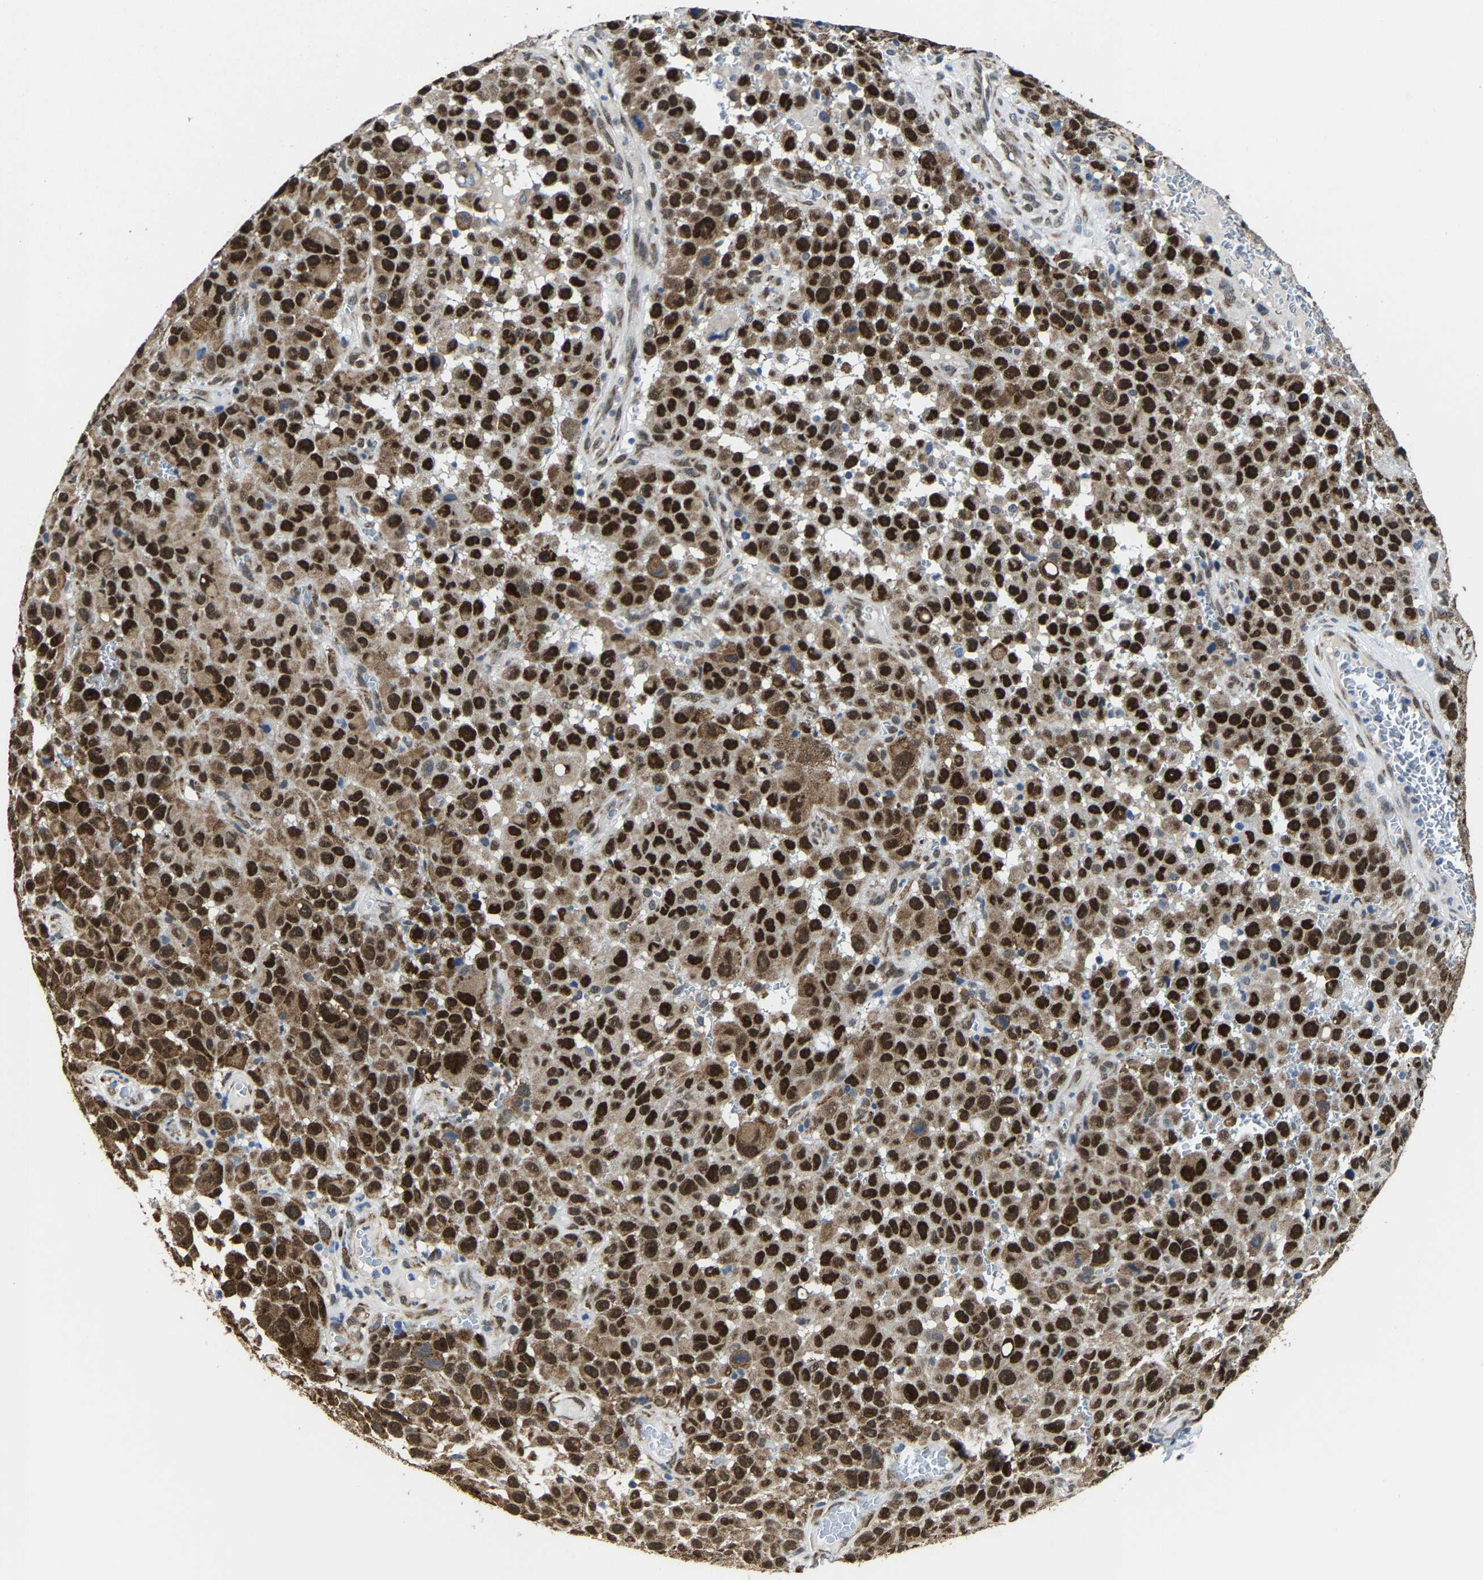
{"staining": {"intensity": "strong", "quantity": ">75%", "location": "cytoplasmic/membranous,nuclear"}, "tissue": "melanoma", "cell_type": "Tumor cells", "image_type": "cancer", "snomed": [{"axis": "morphology", "description": "Malignant melanoma, NOS"}, {"axis": "topography", "description": "Skin"}], "caption": "A histopathology image of human malignant melanoma stained for a protein demonstrates strong cytoplasmic/membranous and nuclear brown staining in tumor cells.", "gene": "METTL1", "patient": {"sex": "female", "age": 82}}